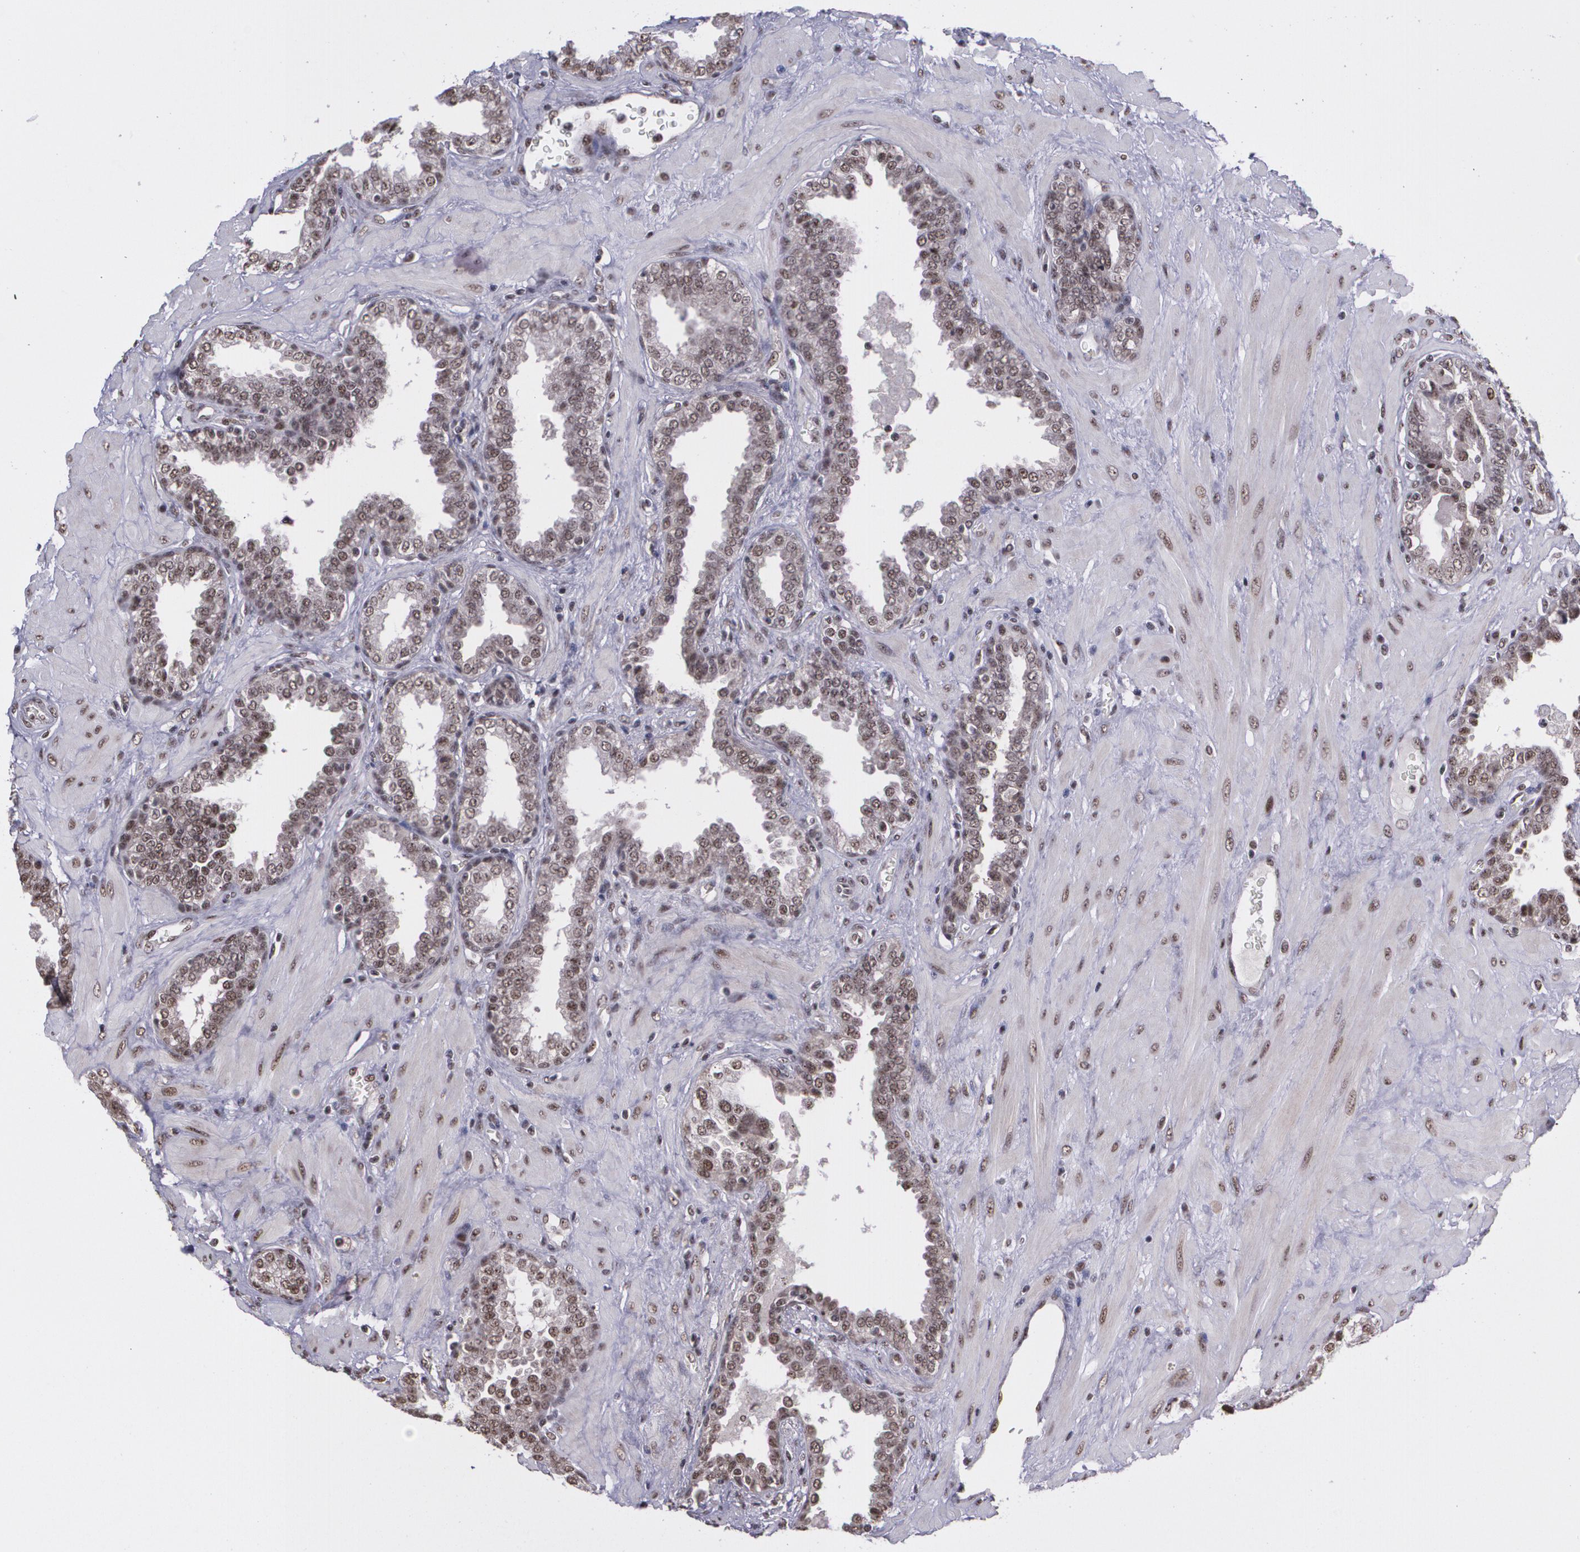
{"staining": {"intensity": "moderate", "quantity": ">75%", "location": "cytoplasmic/membranous,nuclear"}, "tissue": "prostate", "cell_type": "Glandular cells", "image_type": "normal", "snomed": [{"axis": "morphology", "description": "Normal tissue, NOS"}, {"axis": "topography", "description": "Prostate"}], "caption": "DAB (3,3'-diaminobenzidine) immunohistochemical staining of normal prostate demonstrates moderate cytoplasmic/membranous,nuclear protein expression in about >75% of glandular cells.", "gene": "C6orf15", "patient": {"sex": "male", "age": 51}}